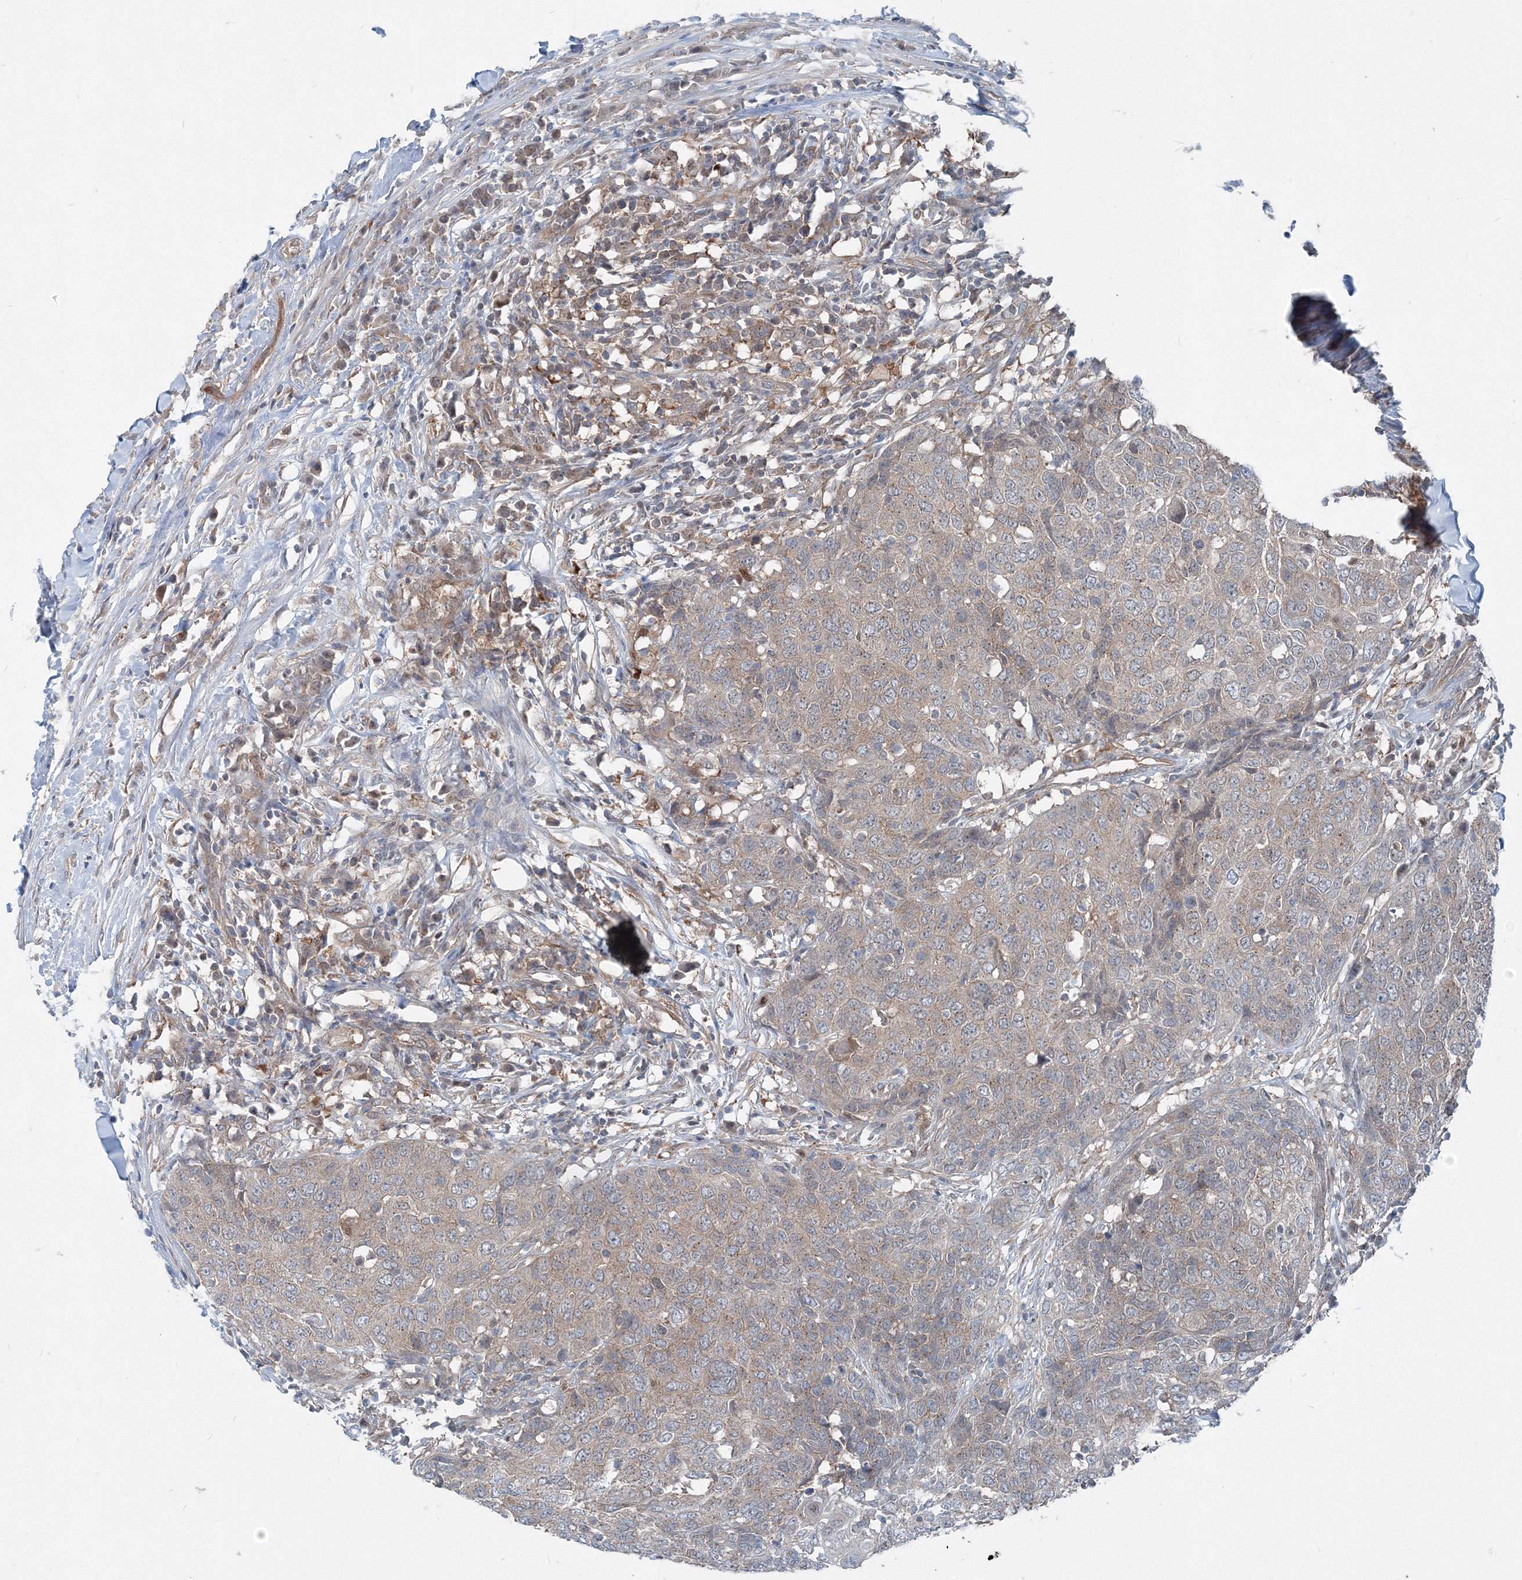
{"staining": {"intensity": "weak", "quantity": ">75%", "location": "cytoplasmic/membranous"}, "tissue": "head and neck cancer", "cell_type": "Tumor cells", "image_type": "cancer", "snomed": [{"axis": "morphology", "description": "Squamous cell carcinoma, NOS"}, {"axis": "topography", "description": "Head-Neck"}], "caption": "Tumor cells exhibit weak cytoplasmic/membranous staining in about >75% of cells in head and neck cancer (squamous cell carcinoma). The staining was performed using DAB (3,3'-diaminobenzidine), with brown indicating positive protein expression. Nuclei are stained blue with hematoxylin.", "gene": "TPRKB", "patient": {"sex": "male", "age": 66}}